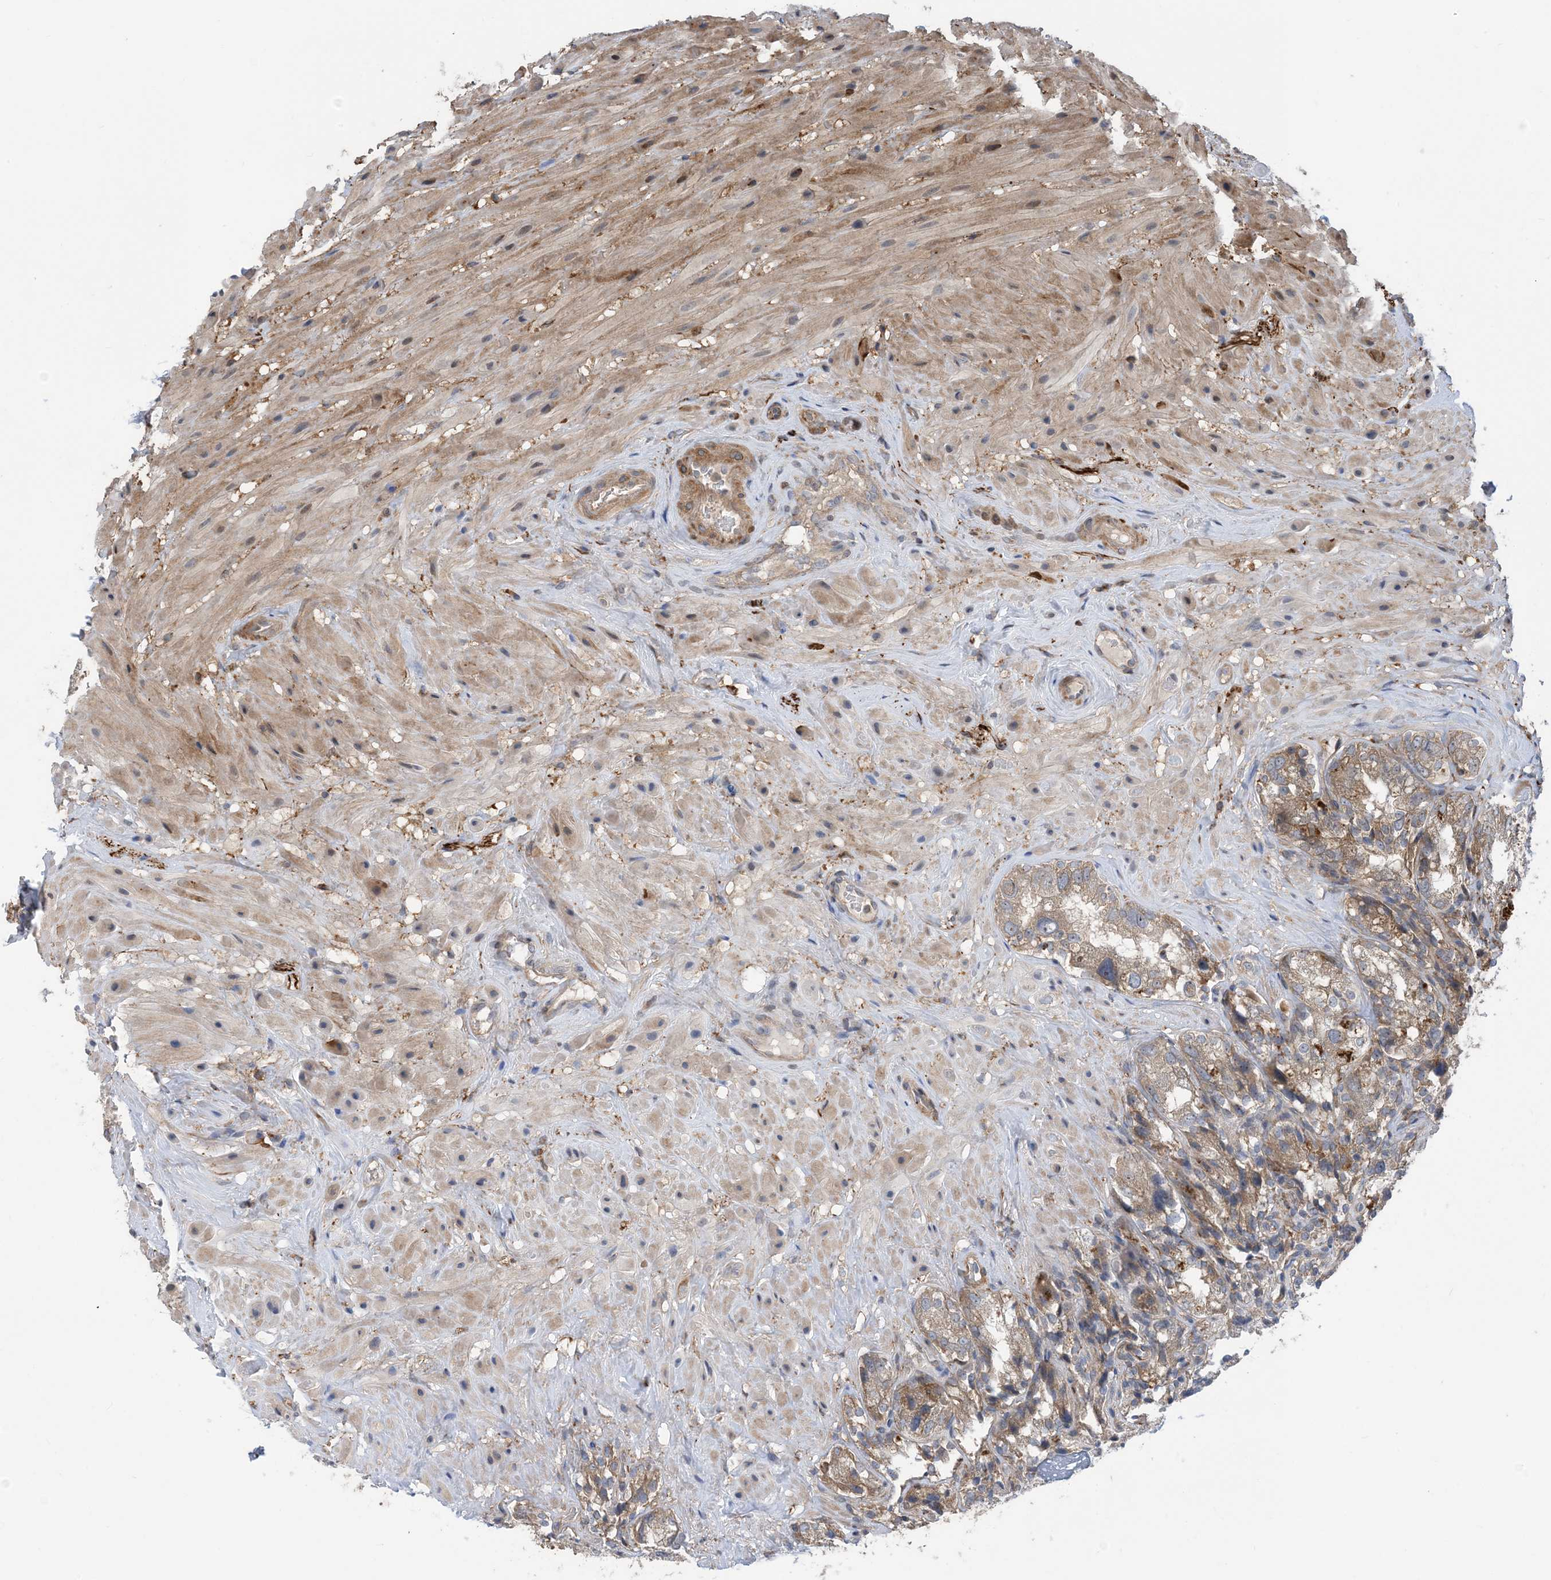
{"staining": {"intensity": "moderate", "quantity": ">75%", "location": "cytoplasmic/membranous"}, "tissue": "seminal vesicle", "cell_type": "Glandular cells", "image_type": "normal", "snomed": [{"axis": "morphology", "description": "Normal tissue, NOS"}, {"axis": "topography", "description": "Seminal veicle"}, {"axis": "topography", "description": "Peripheral nerve tissue"}], "caption": "Immunohistochemistry (IHC) image of benign human seminal vesicle stained for a protein (brown), which reveals medium levels of moderate cytoplasmic/membranous staining in approximately >75% of glandular cells.", "gene": "HS1BP3", "patient": {"sex": "male", "age": 63}}